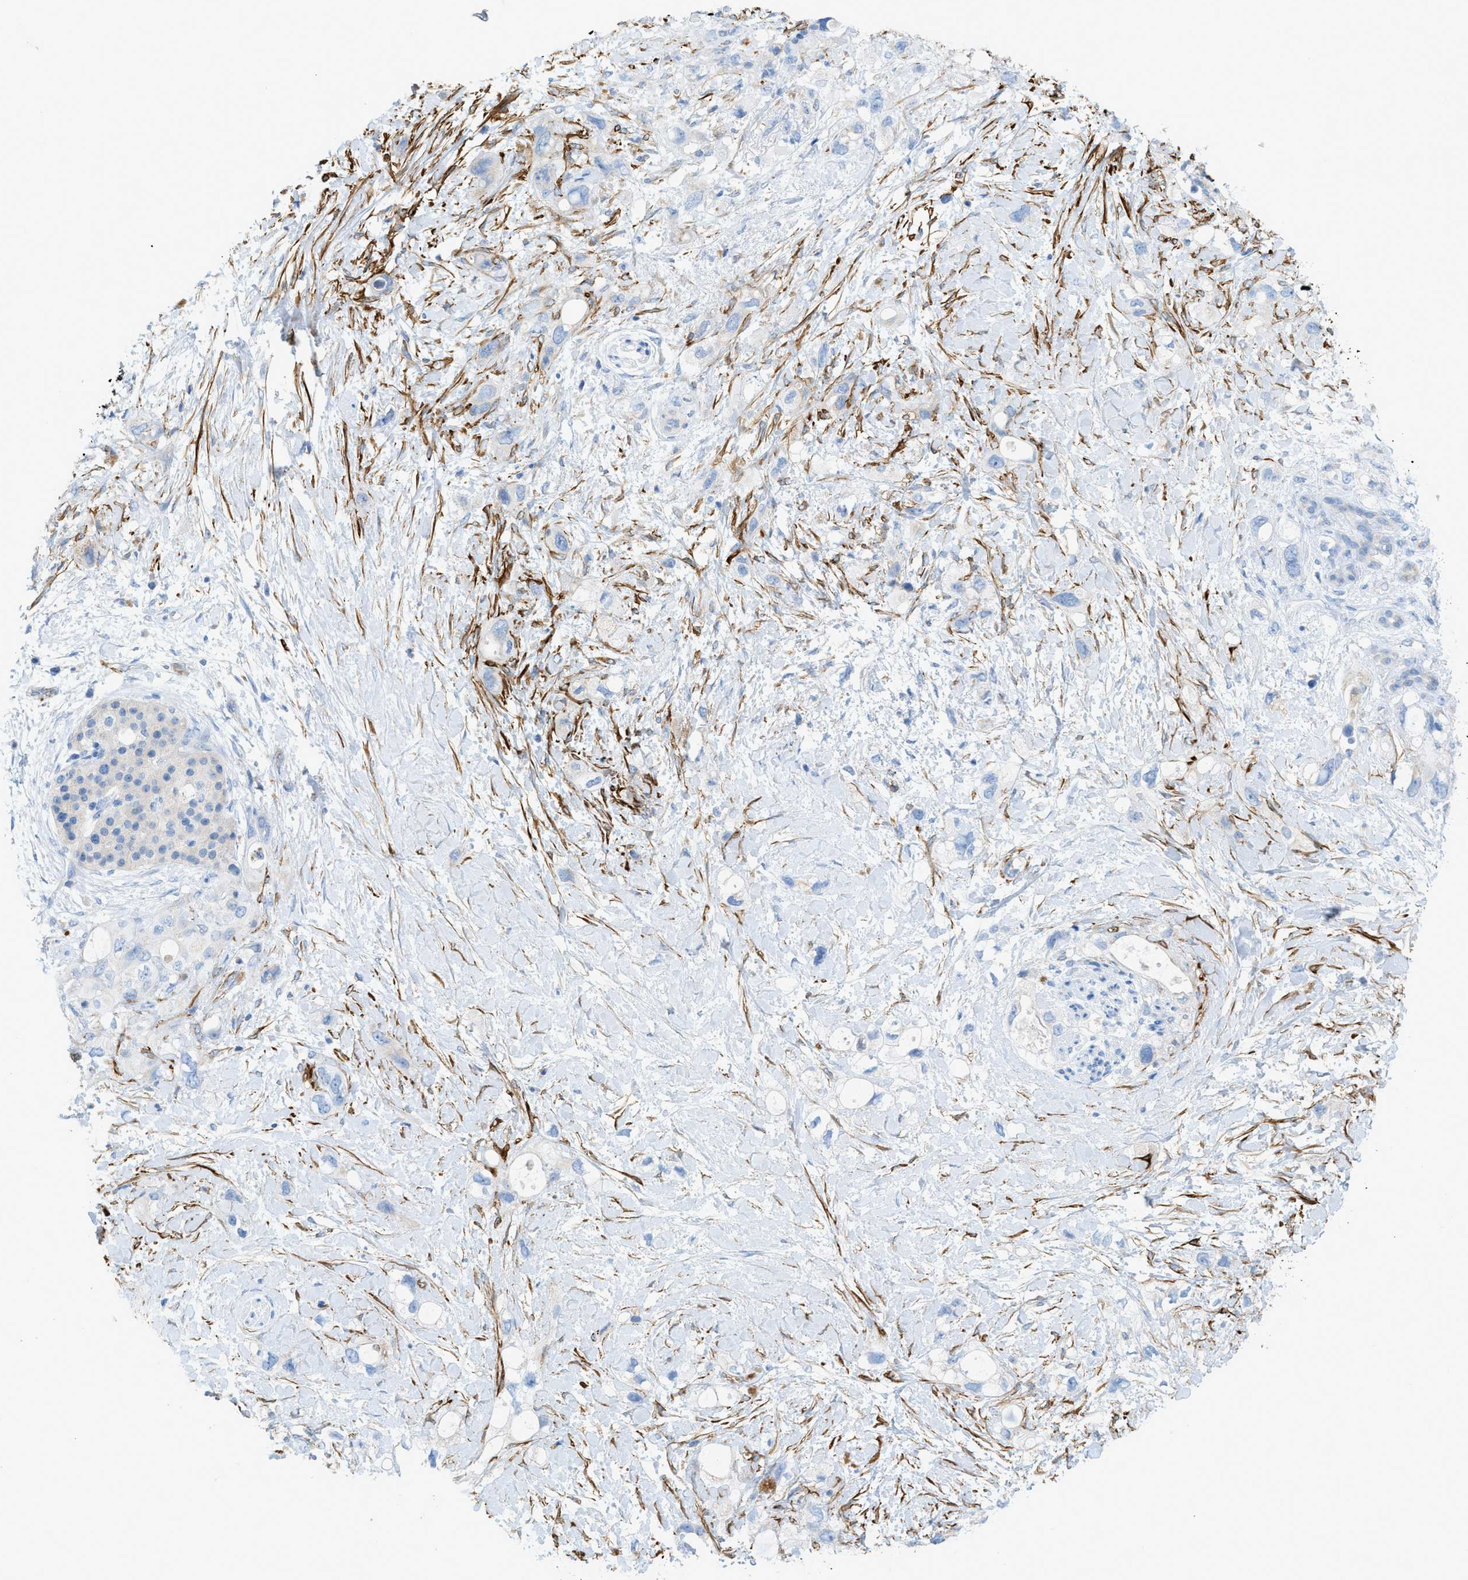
{"staining": {"intensity": "negative", "quantity": "none", "location": "none"}, "tissue": "pancreatic cancer", "cell_type": "Tumor cells", "image_type": "cancer", "snomed": [{"axis": "morphology", "description": "Adenocarcinoma, NOS"}, {"axis": "topography", "description": "Pancreas"}], "caption": "This histopathology image is of pancreatic cancer (adenocarcinoma) stained with immunohistochemistry (IHC) to label a protein in brown with the nuclei are counter-stained blue. There is no positivity in tumor cells.", "gene": "MYH11", "patient": {"sex": "female", "age": 56}}